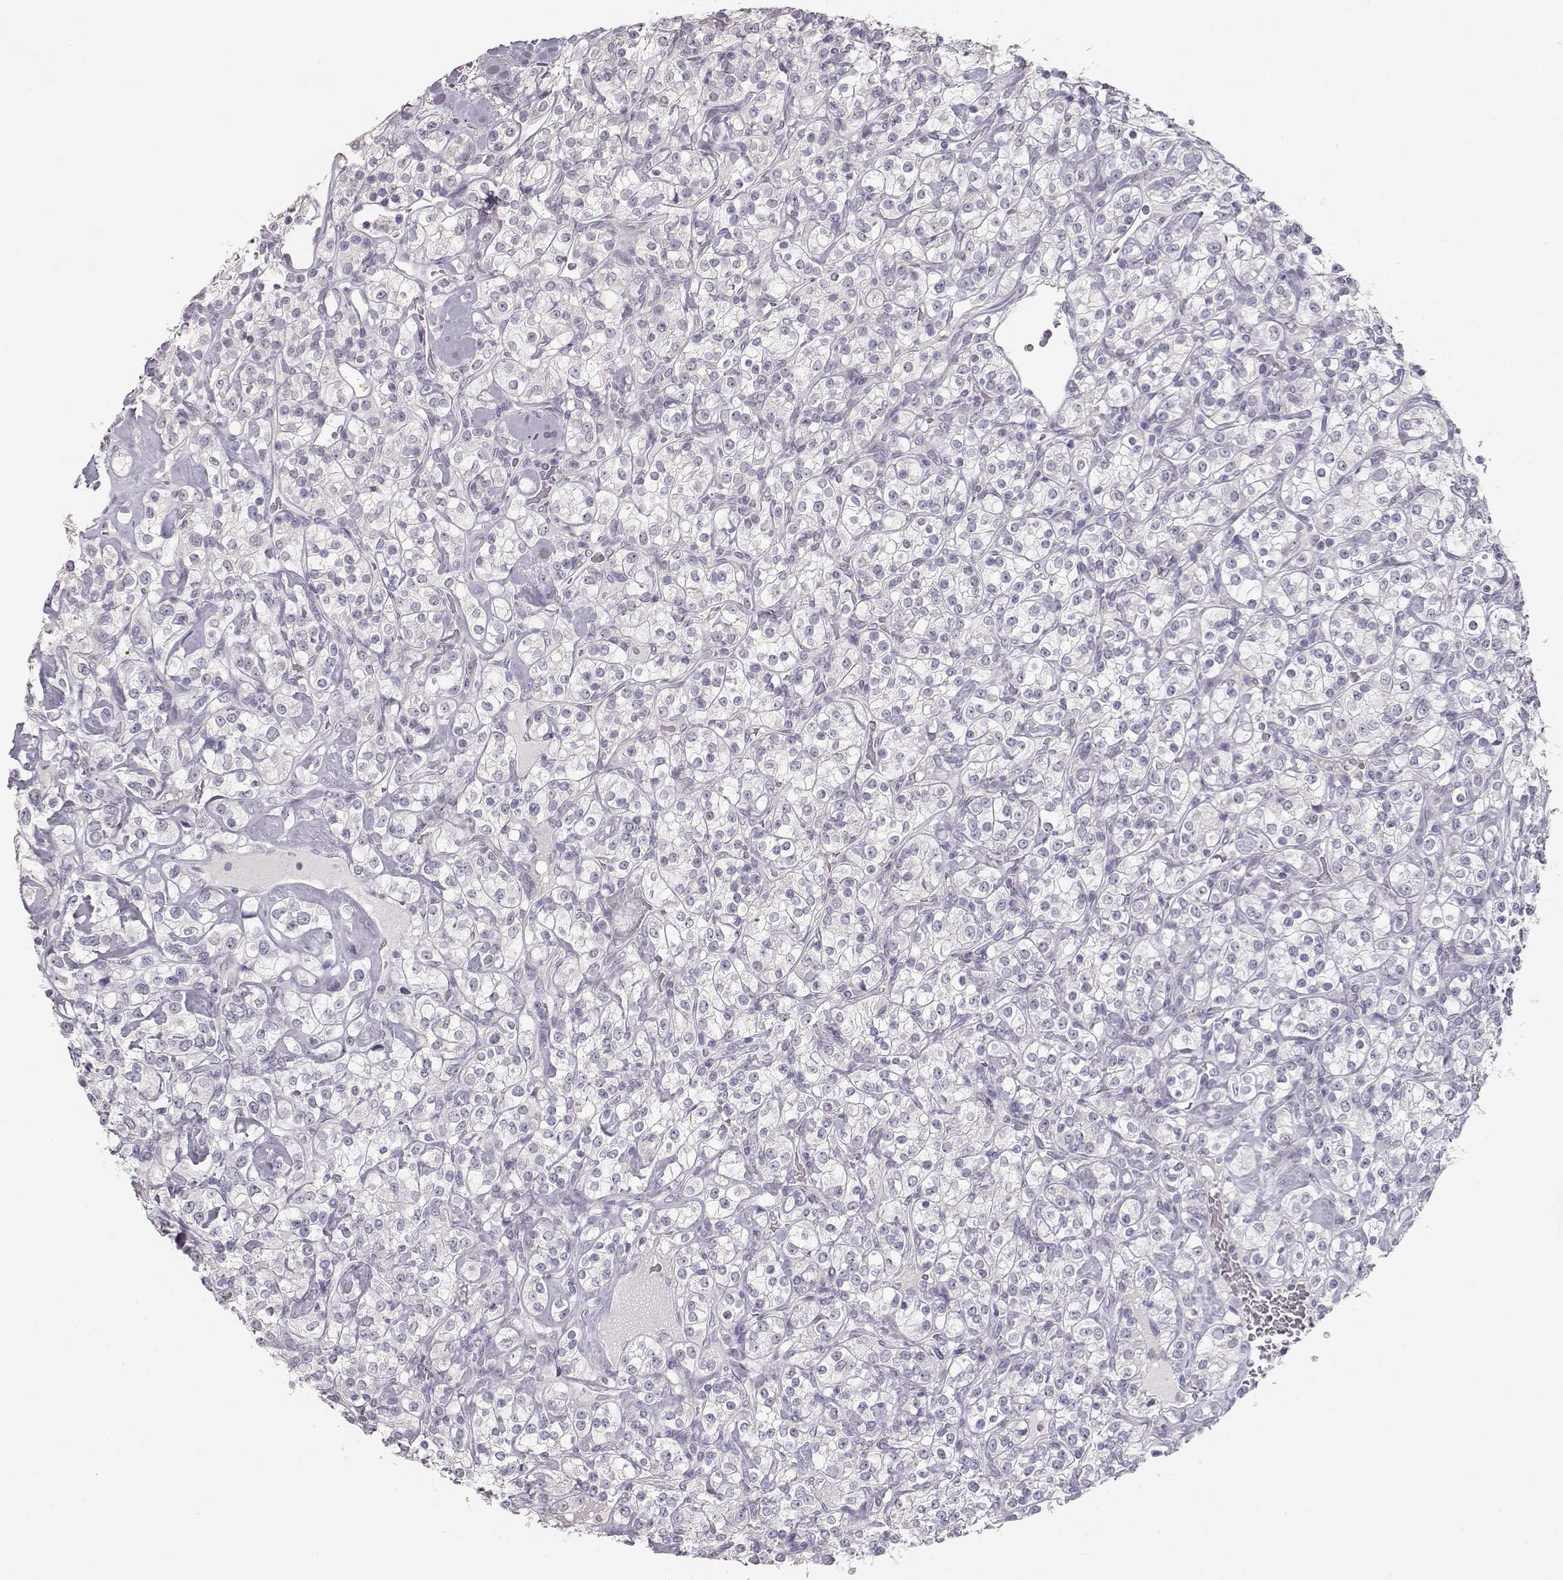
{"staining": {"intensity": "negative", "quantity": "none", "location": "none"}, "tissue": "renal cancer", "cell_type": "Tumor cells", "image_type": "cancer", "snomed": [{"axis": "morphology", "description": "Adenocarcinoma, NOS"}, {"axis": "topography", "description": "Kidney"}], "caption": "Adenocarcinoma (renal) was stained to show a protein in brown. There is no significant positivity in tumor cells. Nuclei are stained in blue.", "gene": "TKTL1", "patient": {"sex": "male", "age": 77}}